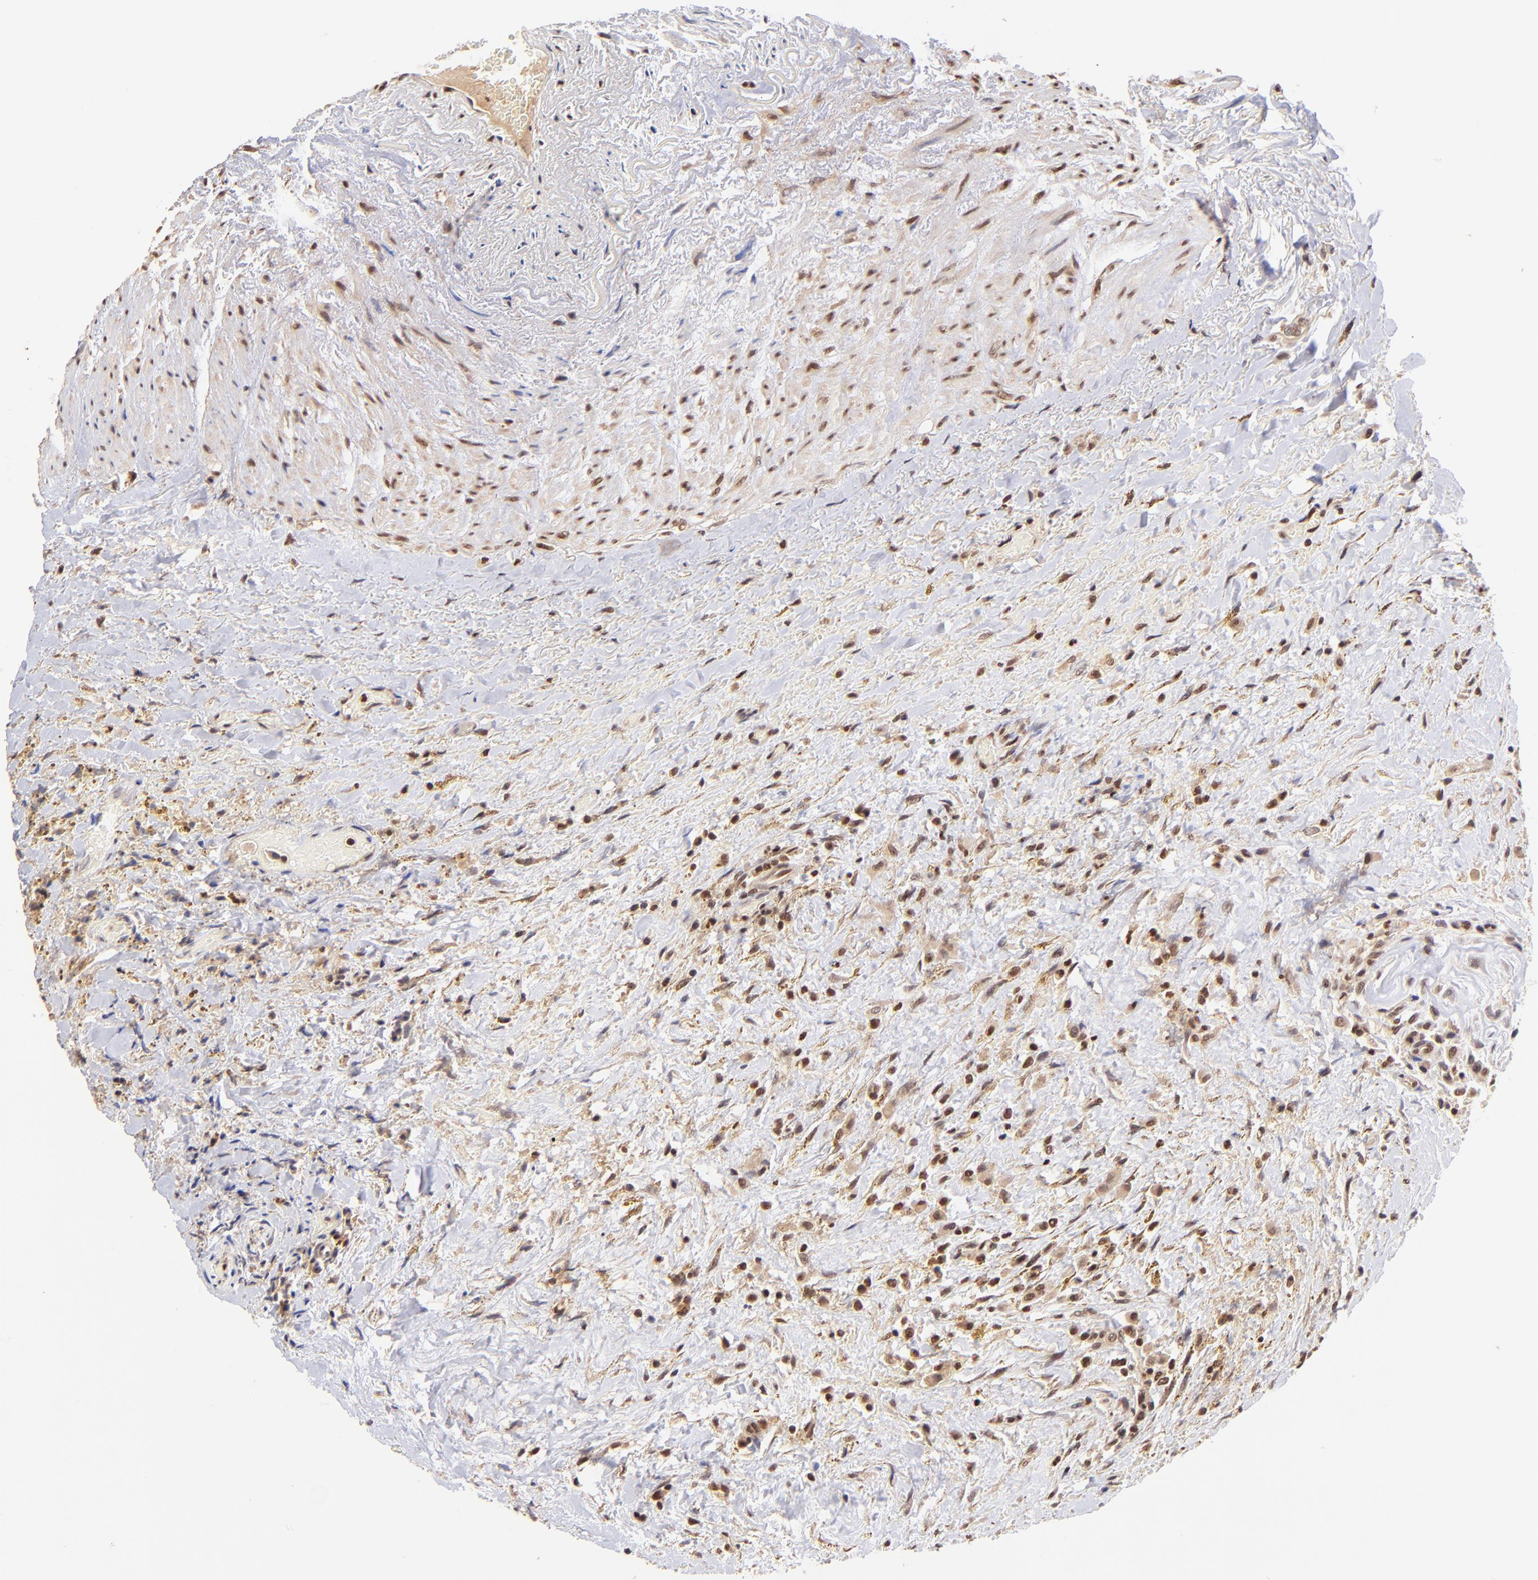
{"staining": {"intensity": "strong", "quantity": ">75%", "location": "cytoplasmic/membranous,nuclear"}, "tissue": "thyroid cancer", "cell_type": "Tumor cells", "image_type": "cancer", "snomed": [{"axis": "morphology", "description": "Papillary adenocarcinoma, NOS"}, {"axis": "topography", "description": "Thyroid gland"}], "caption": "An image of human papillary adenocarcinoma (thyroid) stained for a protein demonstrates strong cytoplasmic/membranous and nuclear brown staining in tumor cells.", "gene": "WDR25", "patient": {"sex": "male", "age": 87}}